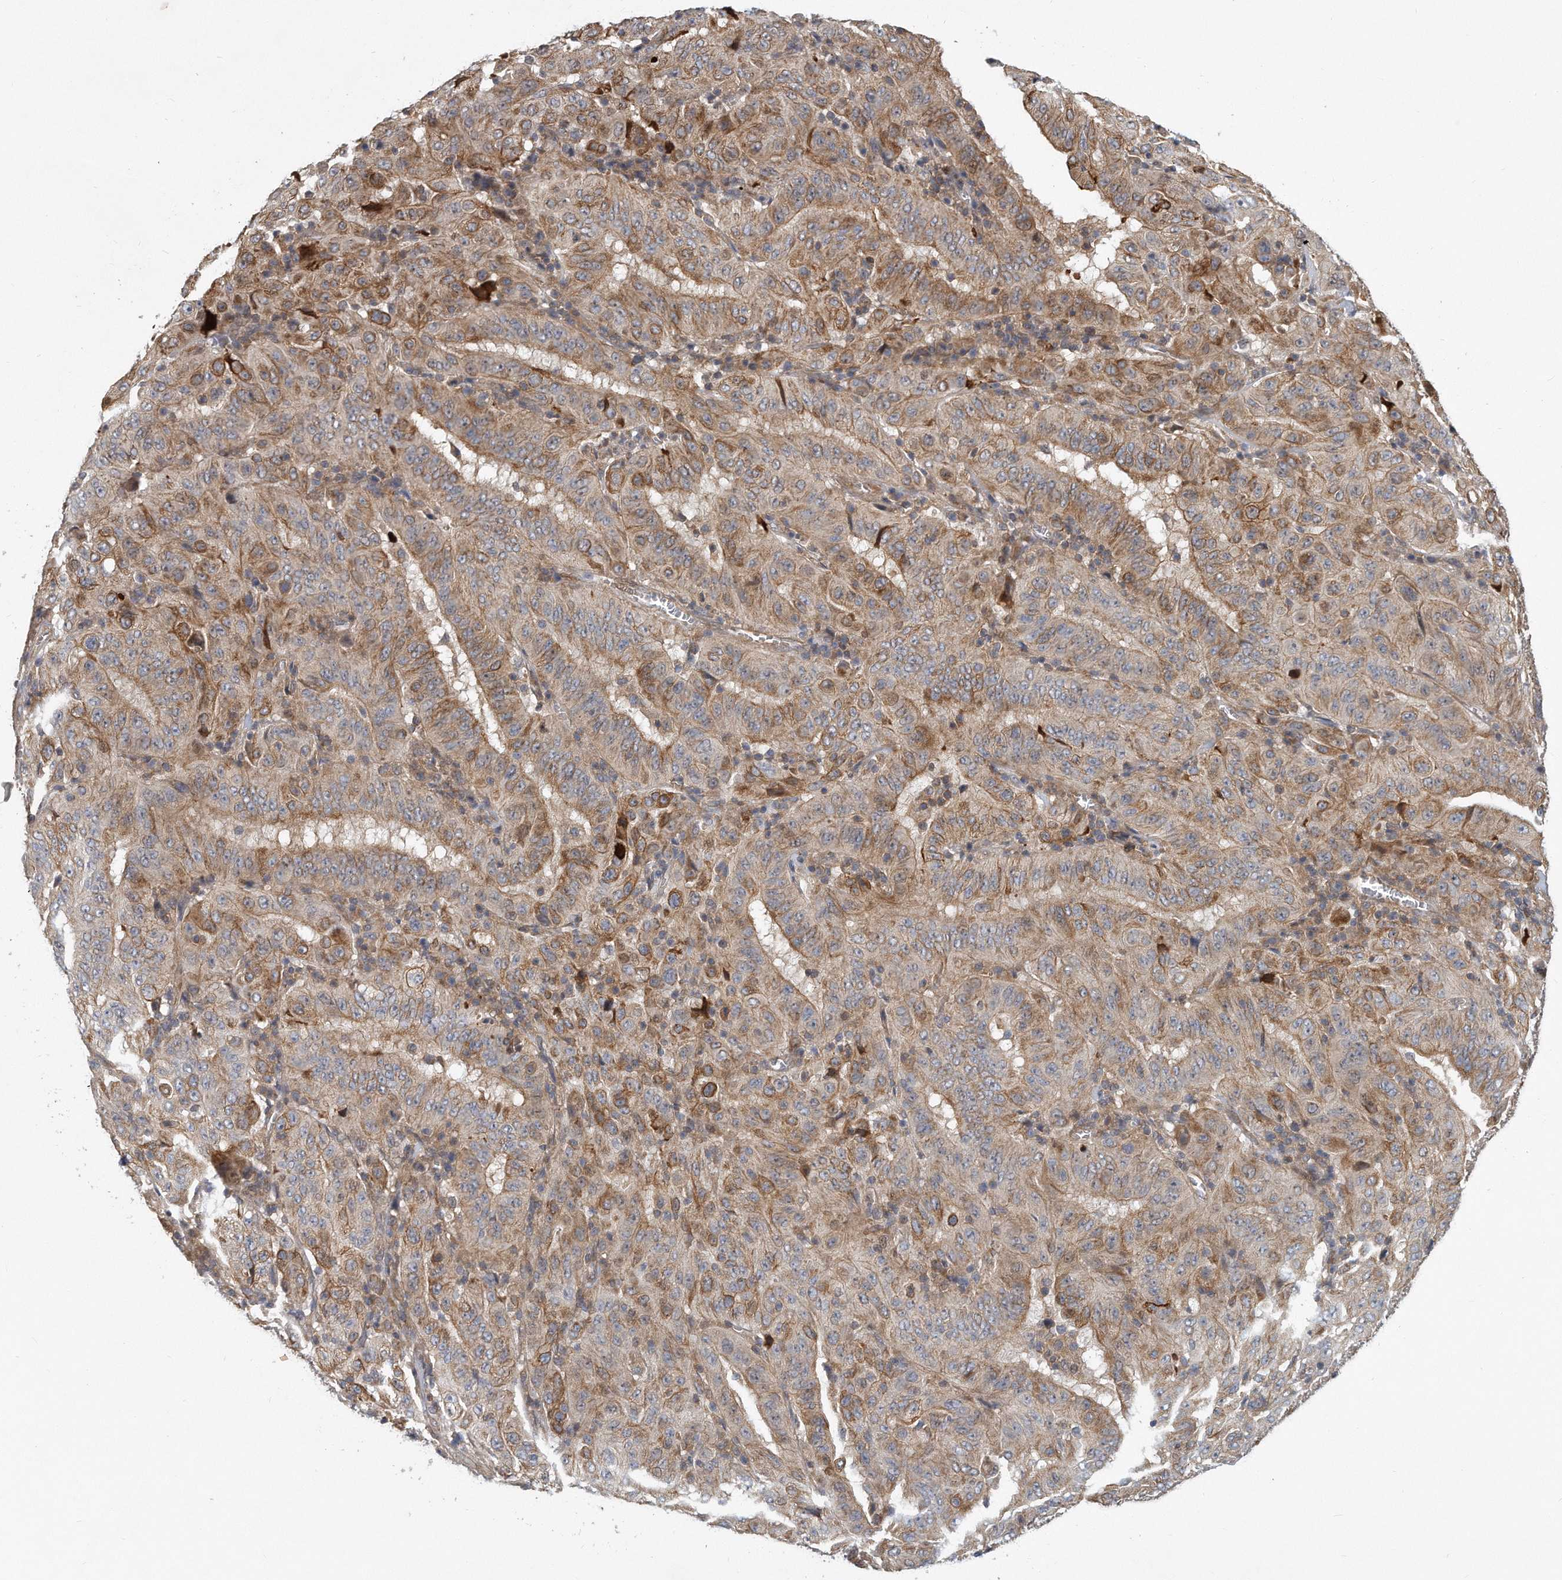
{"staining": {"intensity": "moderate", "quantity": ">75%", "location": "cytoplasmic/membranous"}, "tissue": "pancreatic cancer", "cell_type": "Tumor cells", "image_type": "cancer", "snomed": [{"axis": "morphology", "description": "Adenocarcinoma, NOS"}, {"axis": "topography", "description": "Pancreas"}], "caption": "A histopathology image showing moderate cytoplasmic/membranous positivity in about >75% of tumor cells in pancreatic cancer (adenocarcinoma), as visualized by brown immunohistochemical staining.", "gene": "PCDH8", "patient": {"sex": "male", "age": 63}}